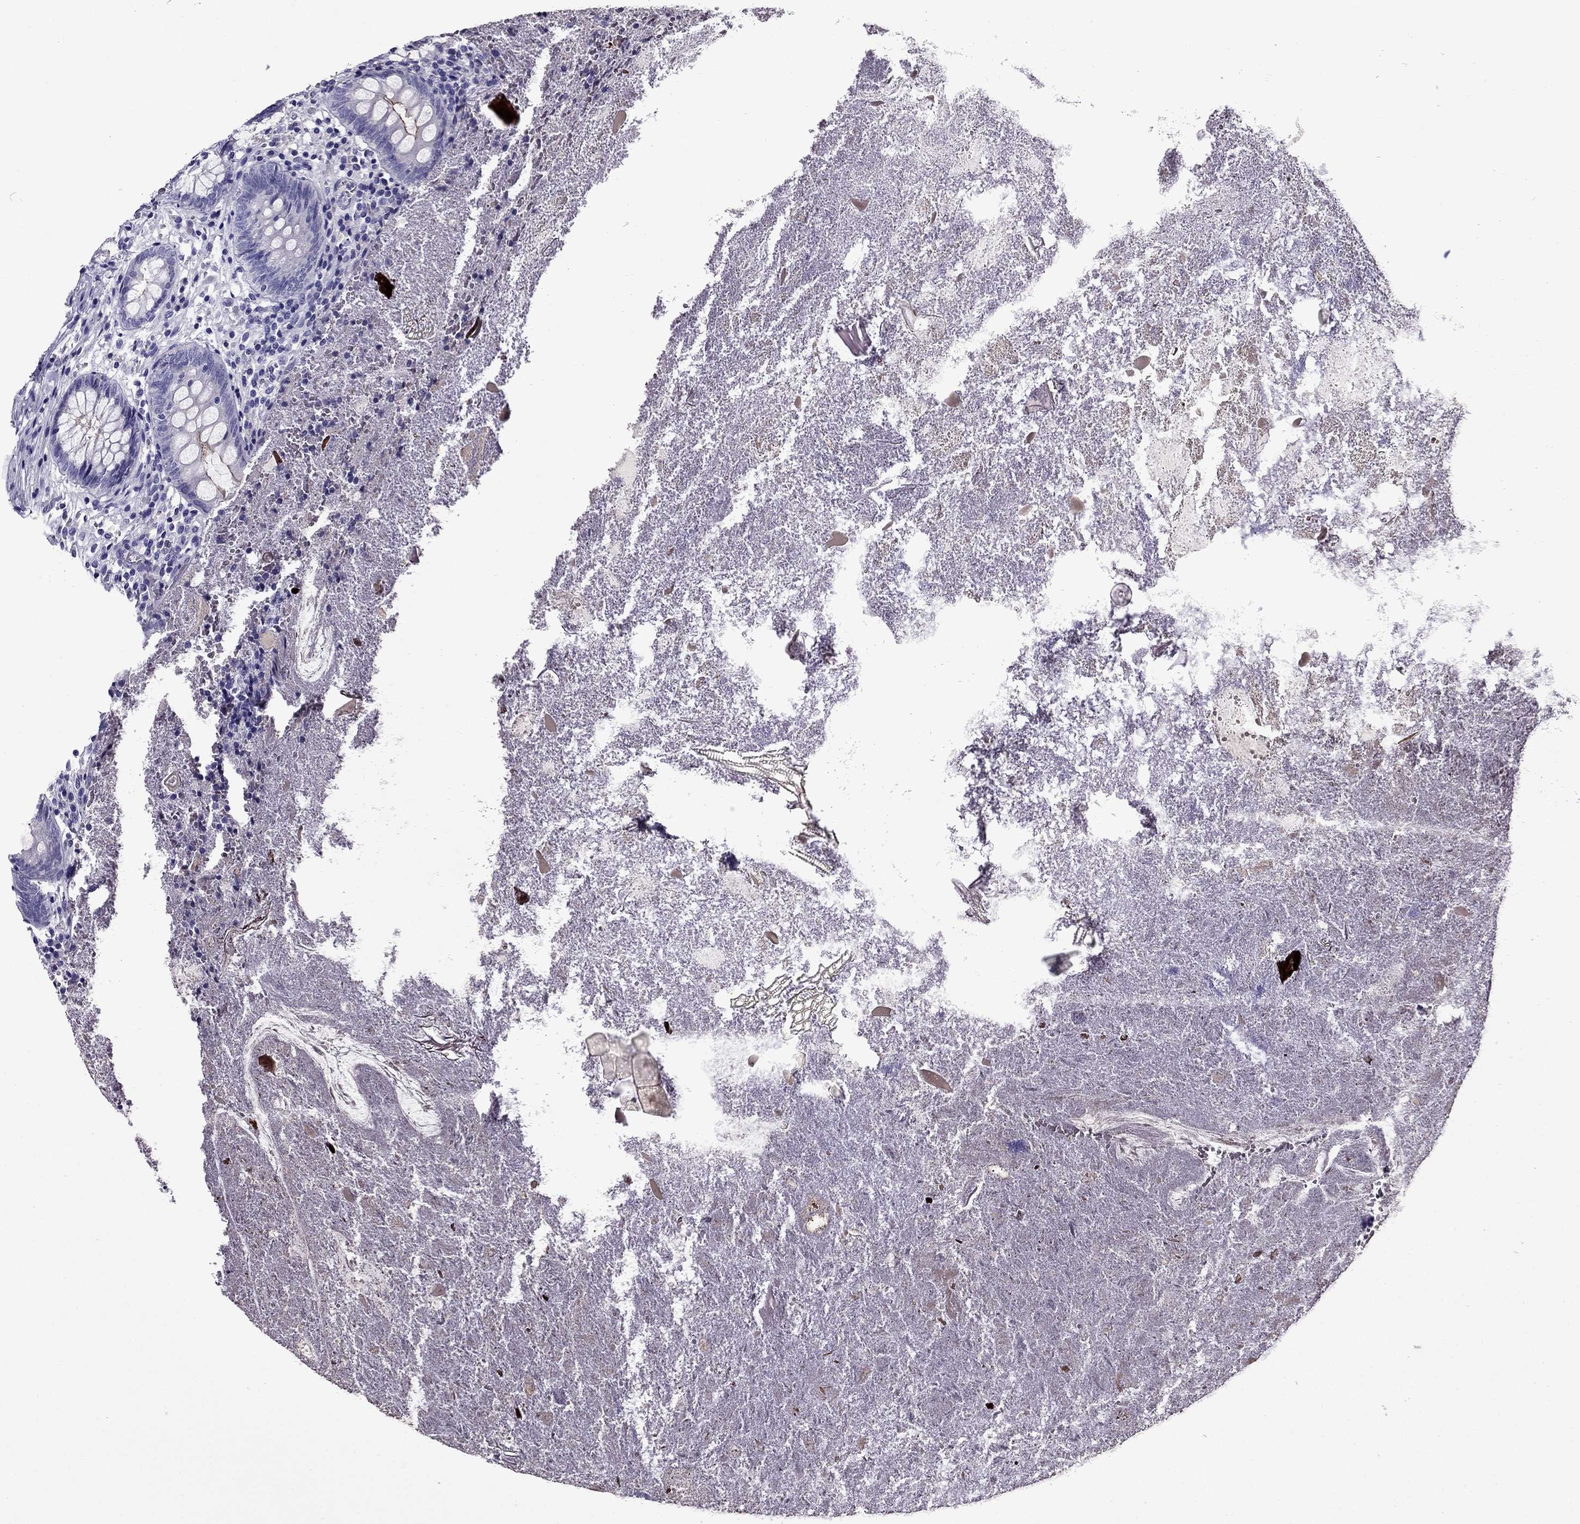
{"staining": {"intensity": "weak", "quantity": "25%-75%", "location": "cytoplasmic/membranous"}, "tissue": "appendix", "cell_type": "Glandular cells", "image_type": "normal", "snomed": [{"axis": "morphology", "description": "Normal tissue, NOS"}, {"axis": "topography", "description": "Appendix"}], "caption": "Immunohistochemical staining of benign appendix exhibits 25%-75% levels of weak cytoplasmic/membranous protein expression in about 25%-75% of glandular cells. The staining was performed using DAB to visualize the protein expression in brown, while the nuclei were stained in blue with hematoxylin (Magnification: 20x).", "gene": "MYL11", "patient": {"sex": "female", "age": 23}}